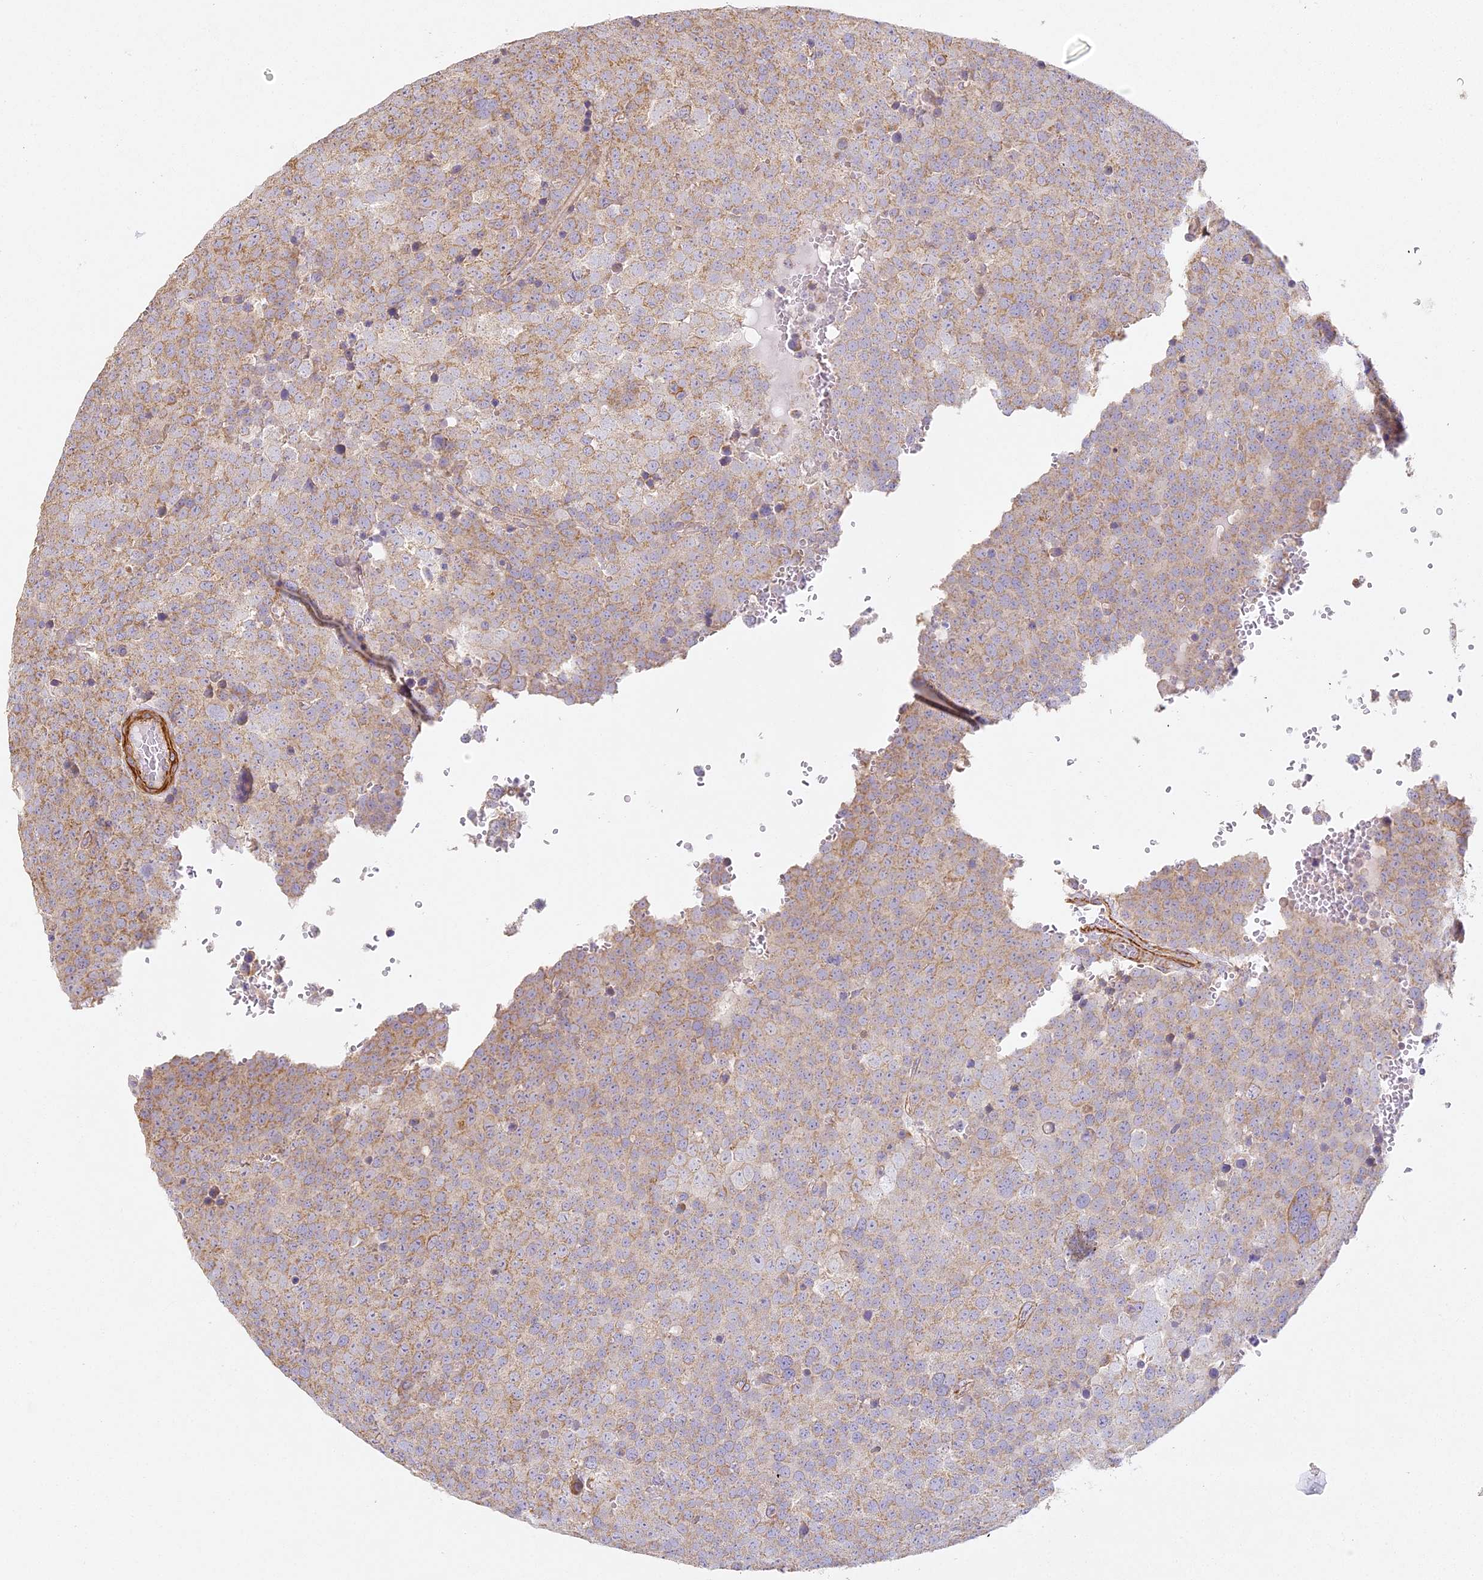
{"staining": {"intensity": "moderate", "quantity": ">75%", "location": "cytoplasmic/membranous"}, "tissue": "testis cancer", "cell_type": "Tumor cells", "image_type": "cancer", "snomed": [{"axis": "morphology", "description": "Seminoma, NOS"}, {"axis": "topography", "description": "Testis"}], "caption": "Protein expression analysis of seminoma (testis) reveals moderate cytoplasmic/membranous positivity in about >75% of tumor cells.", "gene": "MED28", "patient": {"sex": "male", "age": 71}}